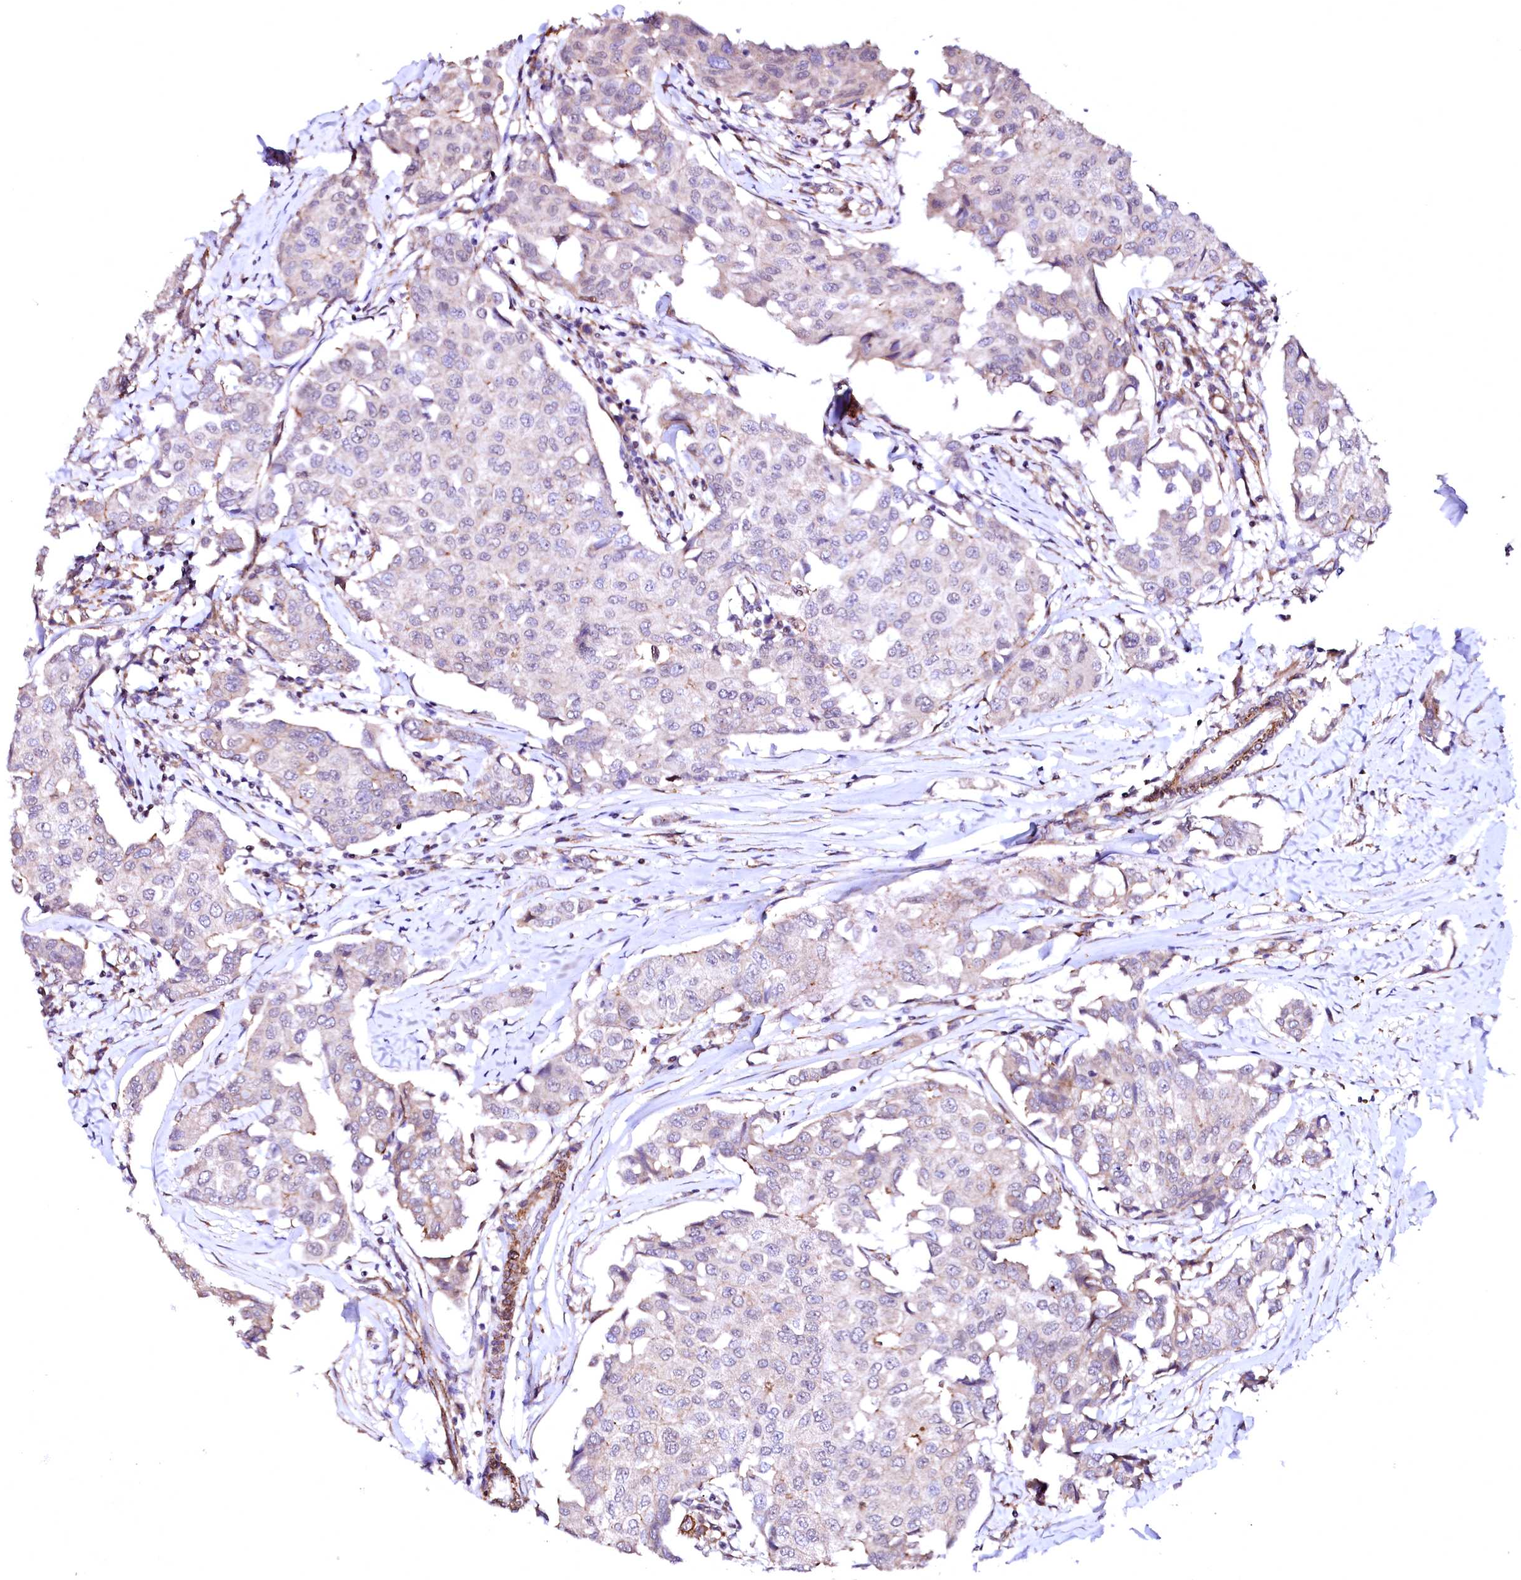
{"staining": {"intensity": "negative", "quantity": "none", "location": "none"}, "tissue": "breast cancer", "cell_type": "Tumor cells", "image_type": "cancer", "snomed": [{"axis": "morphology", "description": "Duct carcinoma"}, {"axis": "topography", "description": "Breast"}], "caption": "This micrograph is of invasive ductal carcinoma (breast) stained with IHC to label a protein in brown with the nuclei are counter-stained blue. There is no positivity in tumor cells.", "gene": "GPR176", "patient": {"sex": "female", "age": 80}}